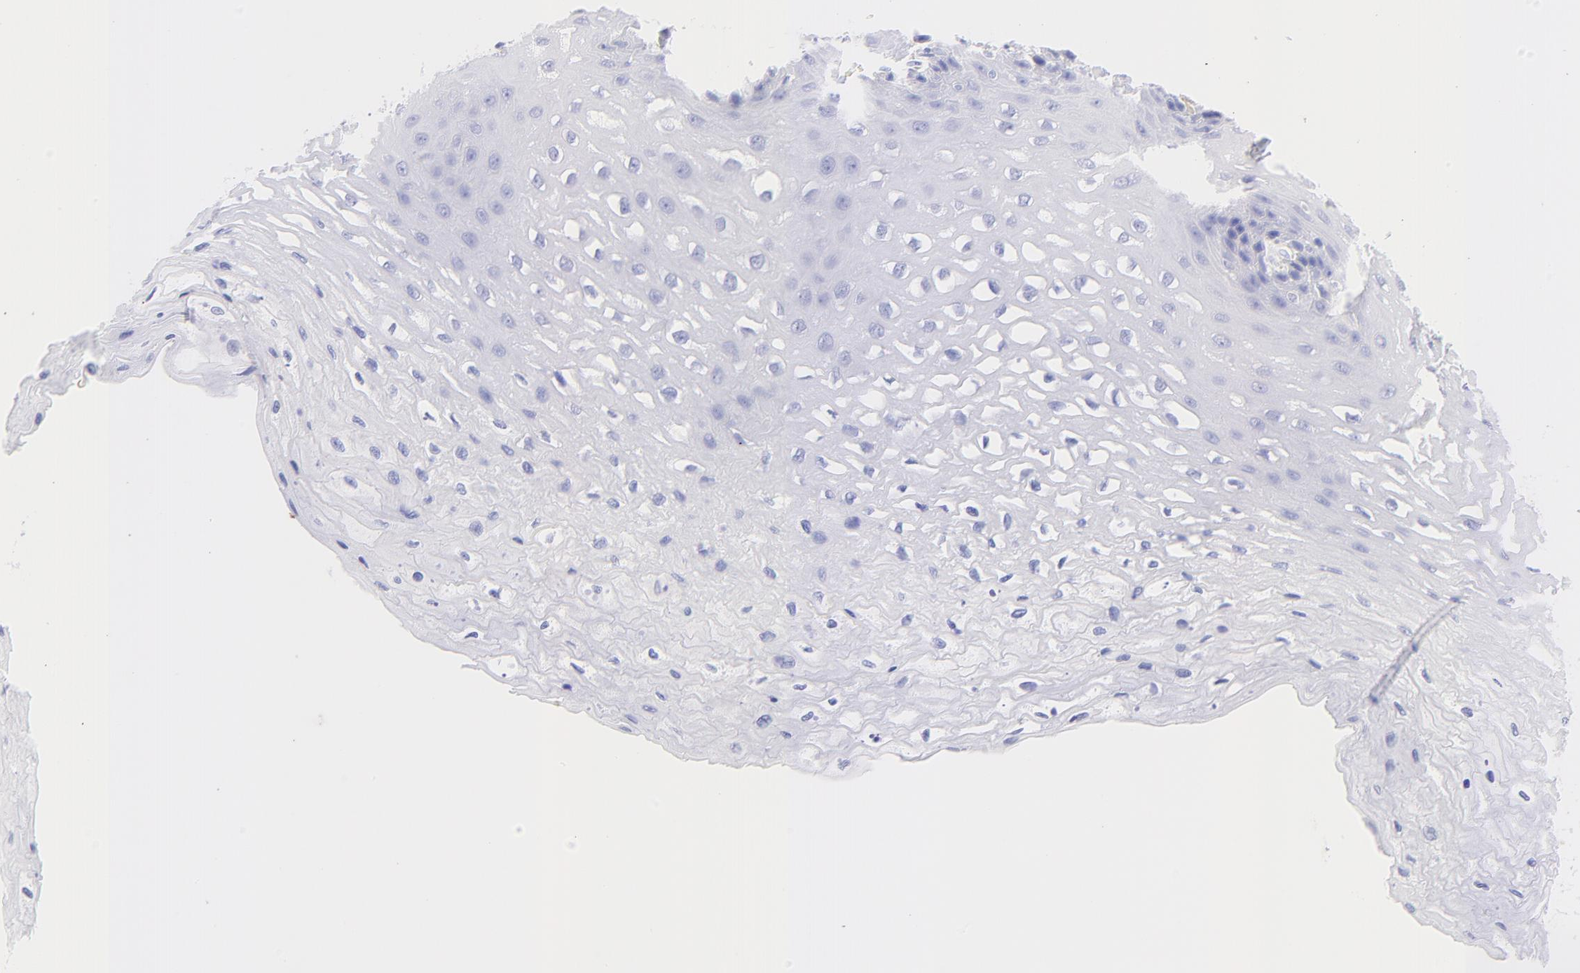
{"staining": {"intensity": "negative", "quantity": "none", "location": "none"}, "tissue": "esophagus", "cell_type": "Squamous epithelial cells", "image_type": "normal", "snomed": [{"axis": "morphology", "description": "Normal tissue, NOS"}, {"axis": "topography", "description": "Esophagus"}], "caption": "The immunohistochemistry histopathology image has no significant expression in squamous epithelial cells of esophagus. The staining was performed using DAB to visualize the protein expression in brown, while the nuclei were stained in blue with hematoxylin (Magnification: 20x).", "gene": "FRMPD3", "patient": {"sex": "female", "age": 72}}